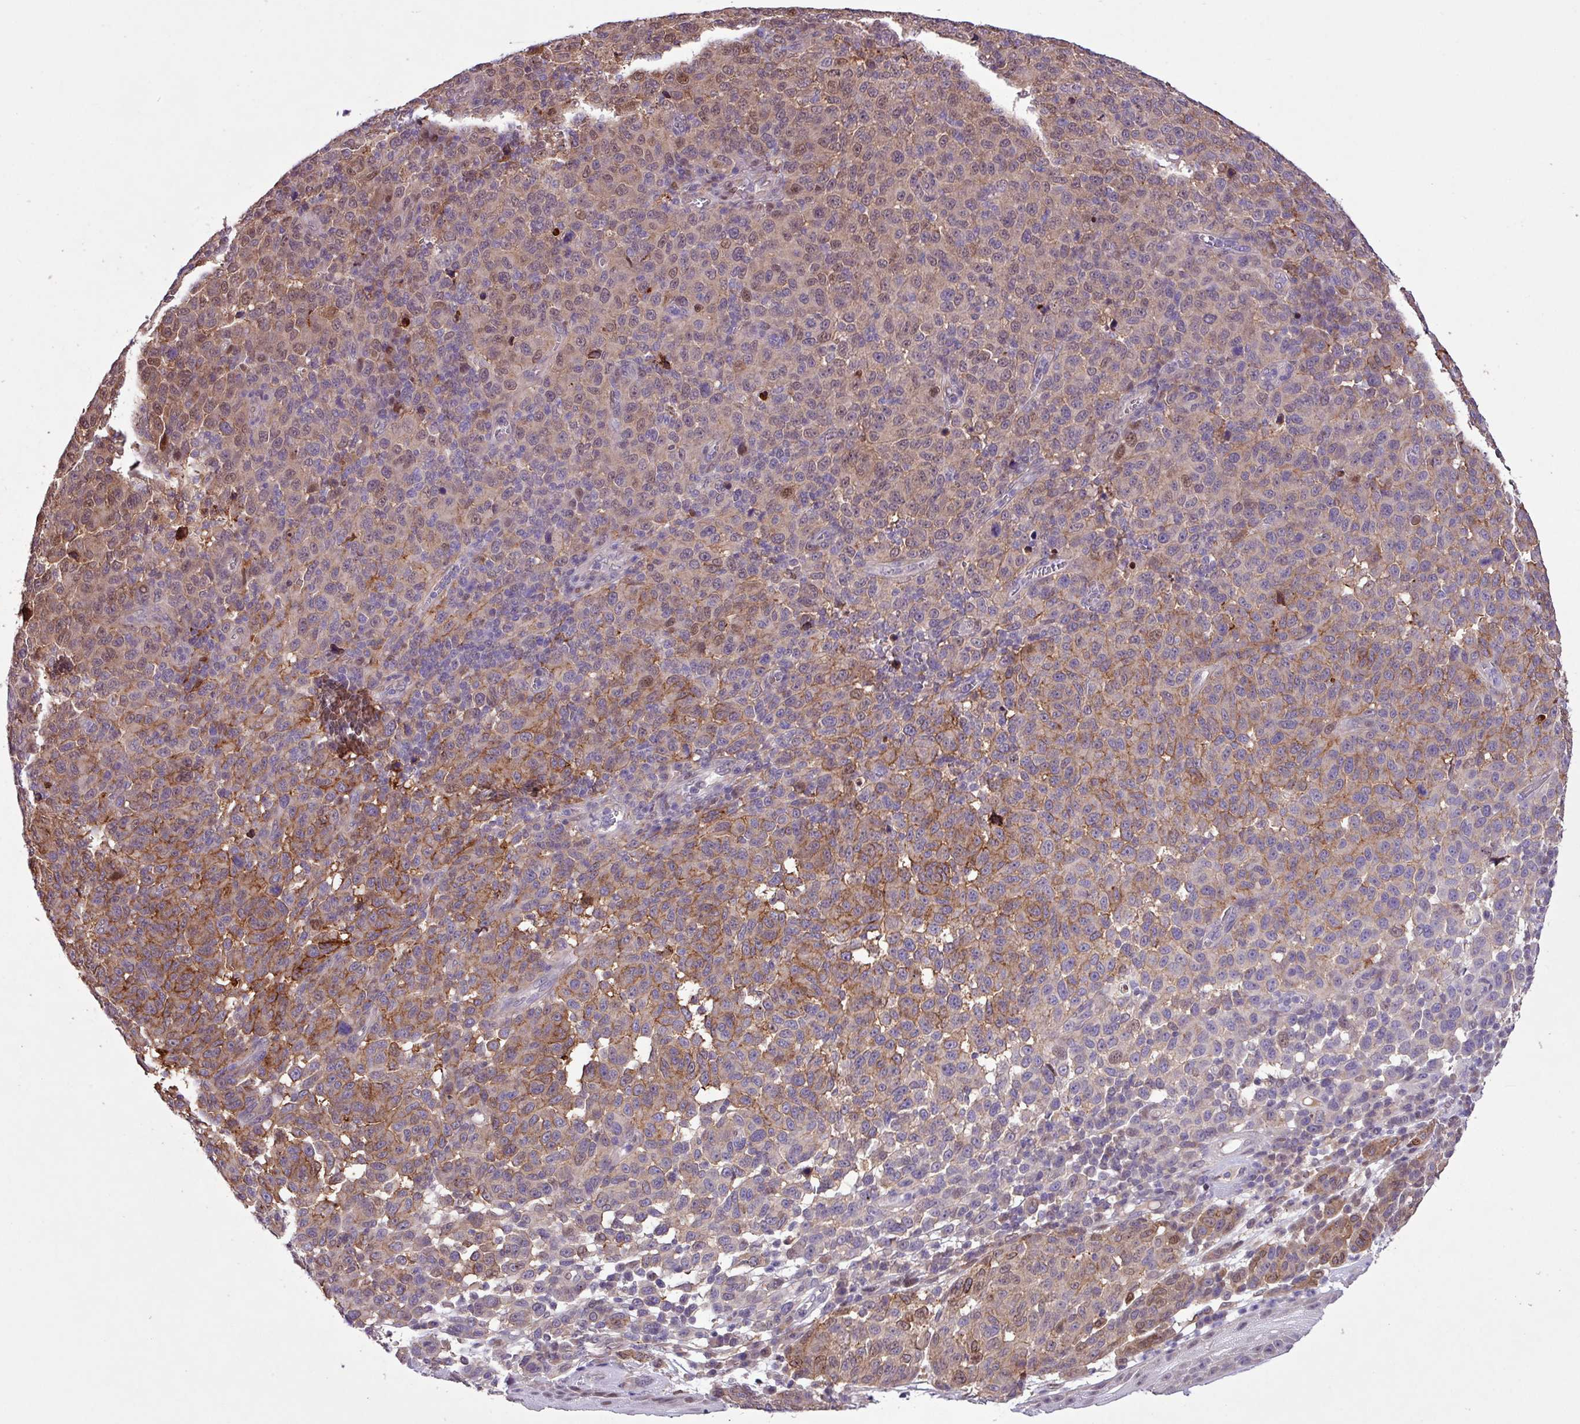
{"staining": {"intensity": "moderate", "quantity": "25%-75%", "location": "cytoplasmic/membranous"}, "tissue": "melanoma", "cell_type": "Tumor cells", "image_type": "cancer", "snomed": [{"axis": "morphology", "description": "Malignant melanoma, NOS"}, {"axis": "topography", "description": "Skin"}], "caption": "IHC histopathology image of human malignant melanoma stained for a protein (brown), which exhibits medium levels of moderate cytoplasmic/membranous expression in about 25%-75% of tumor cells.", "gene": "RPP25L", "patient": {"sex": "male", "age": 49}}